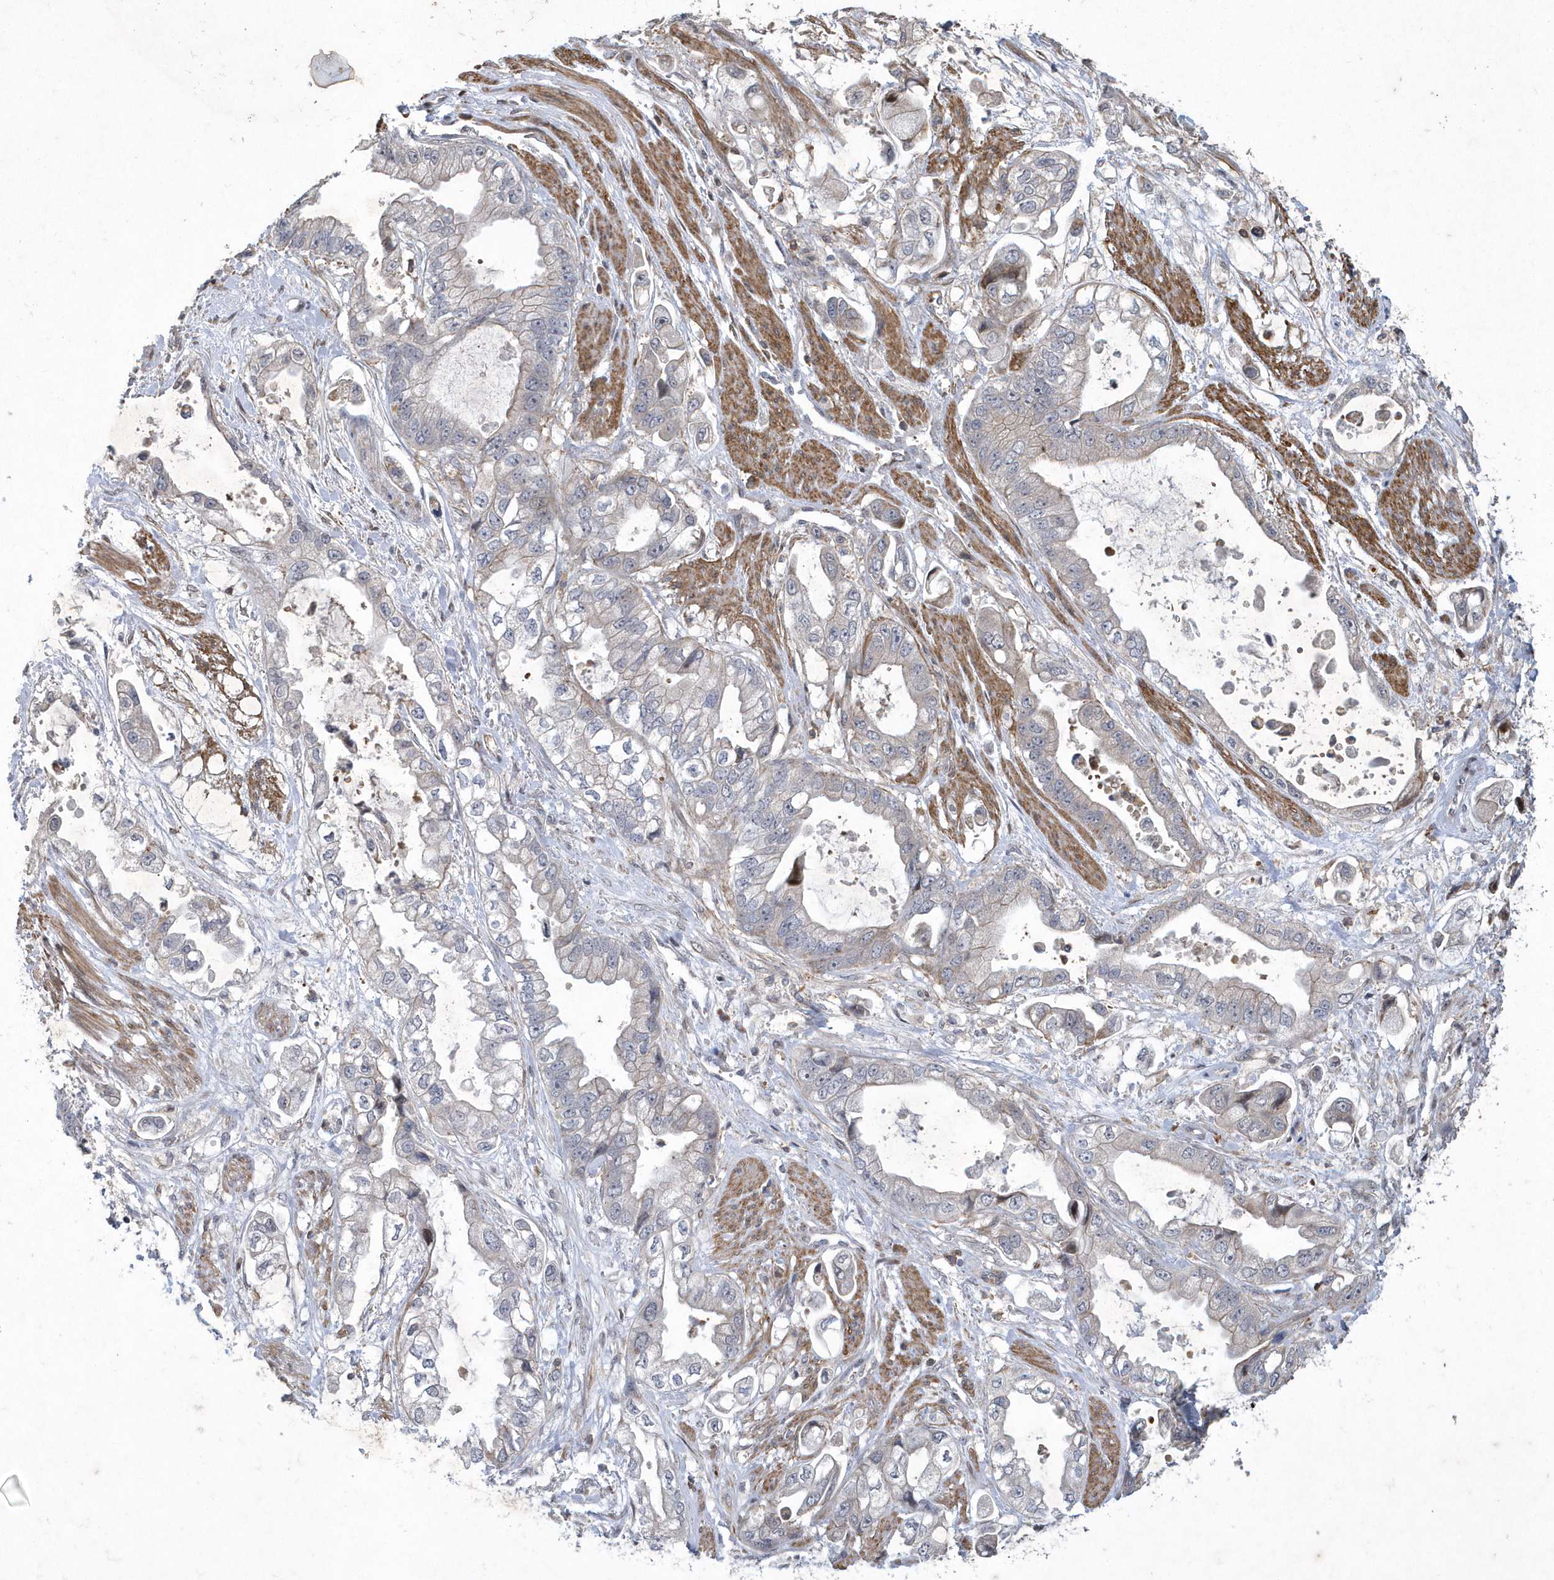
{"staining": {"intensity": "negative", "quantity": "none", "location": "none"}, "tissue": "stomach cancer", "cell_type": "Tumor cells", "image_type": "cancer", "snomed": [{"axis": "morphology", "description": "Adenocarcinoma, NOS"}, {"axis": "topography", "description": "Stomach"}], "caption": "Stomach cancer (adenocarcinoma) was stained to show a protein in brown. There is no significant expression in tumor cells. (Stains: DAB (3,3'-diaminobenzidine) IHC with hematoxylin counter stain, Microscopy: brightfield microscopy at high magnification).", "gene": "N4BP2", "patient": {"sex": "male", "age": 62}}